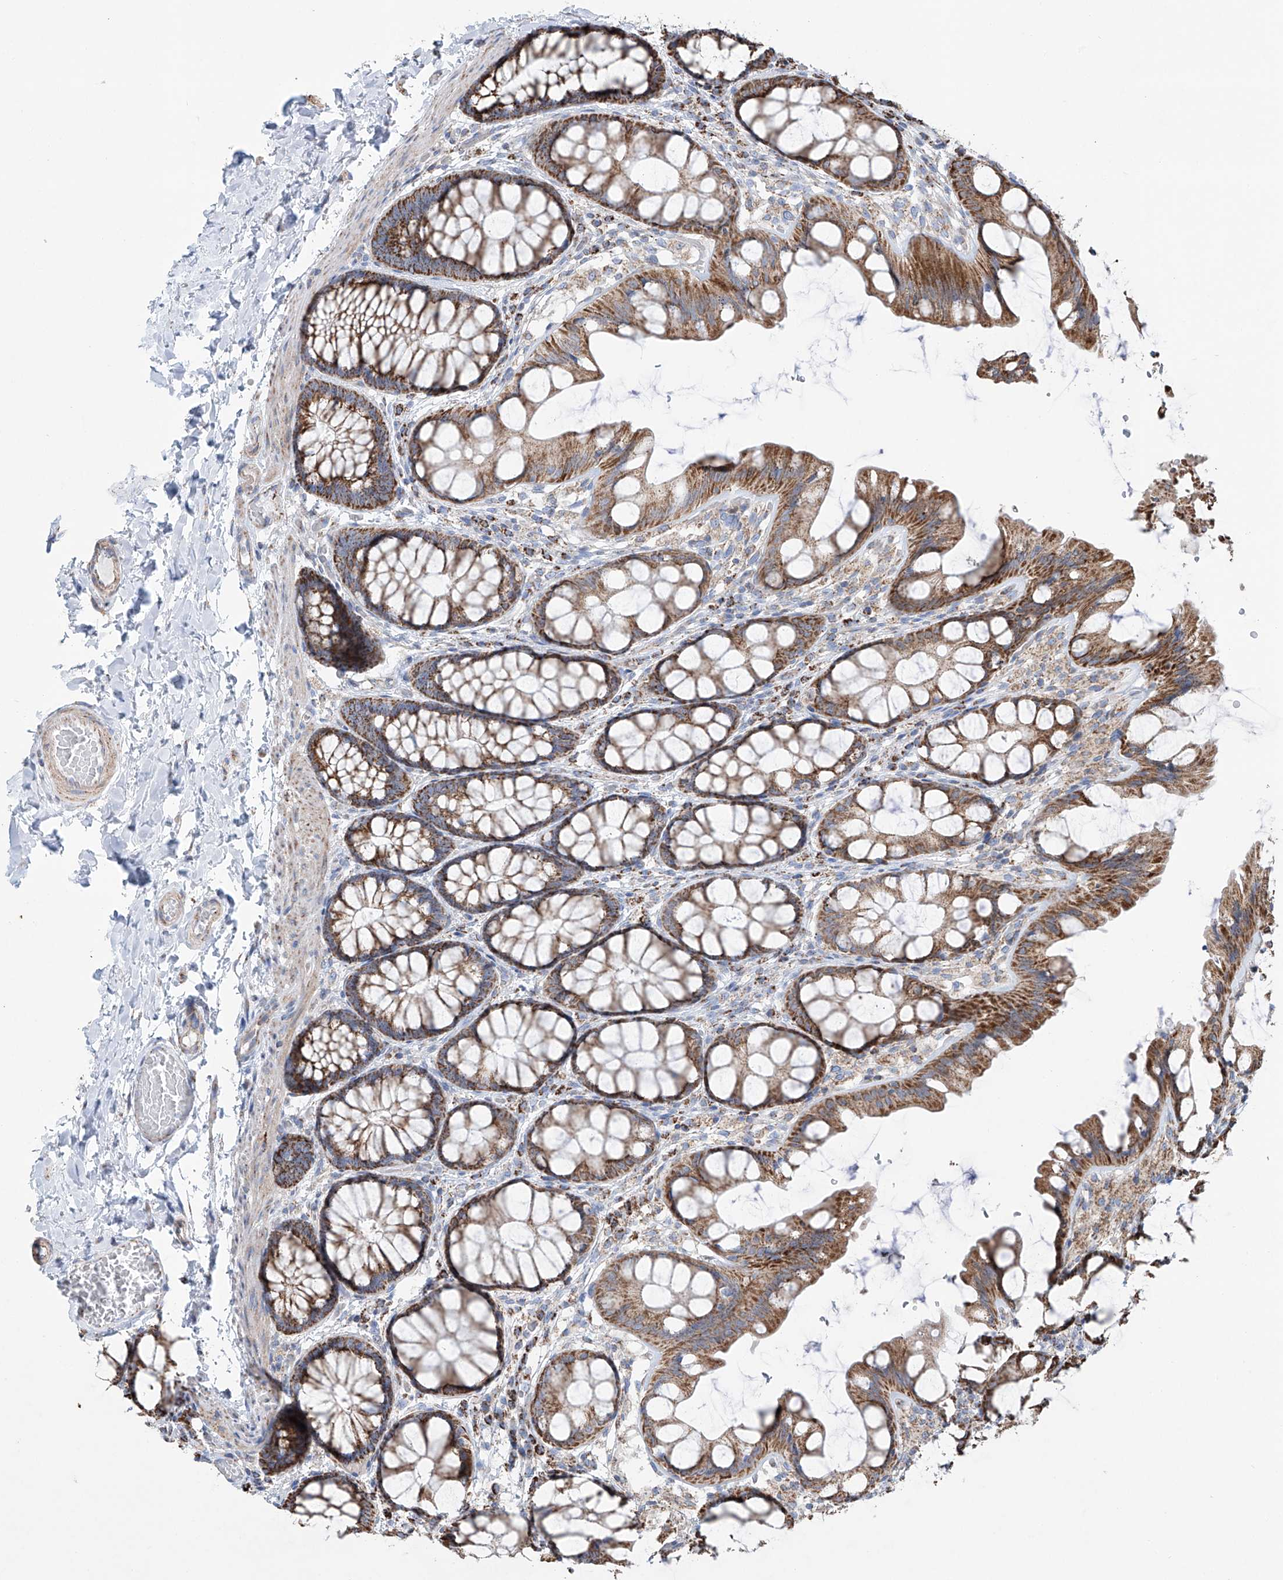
{"staining": {"intensity": "moderate", "quantity": ">75%", "location": "cytoplasmic/membranous"}, "tissue": "colon", "cell_type": "Endothelial cells", "image_type": "normal", "snomed": [{"axis": "morphology", "description": "Normal tissue, NOS"}, {"axis": "topography", "description": "Colon"}], "caption": "Endothelial cells reveal medium levels of moderate cytoplasmic/membranous positivity in about >75% of cells in normal colon. (brown staining indicates protein expression, while blue staining denotes nuclei).", "gene": "ALDH6A1", "patient": {"sex": "male", "age": 47}}